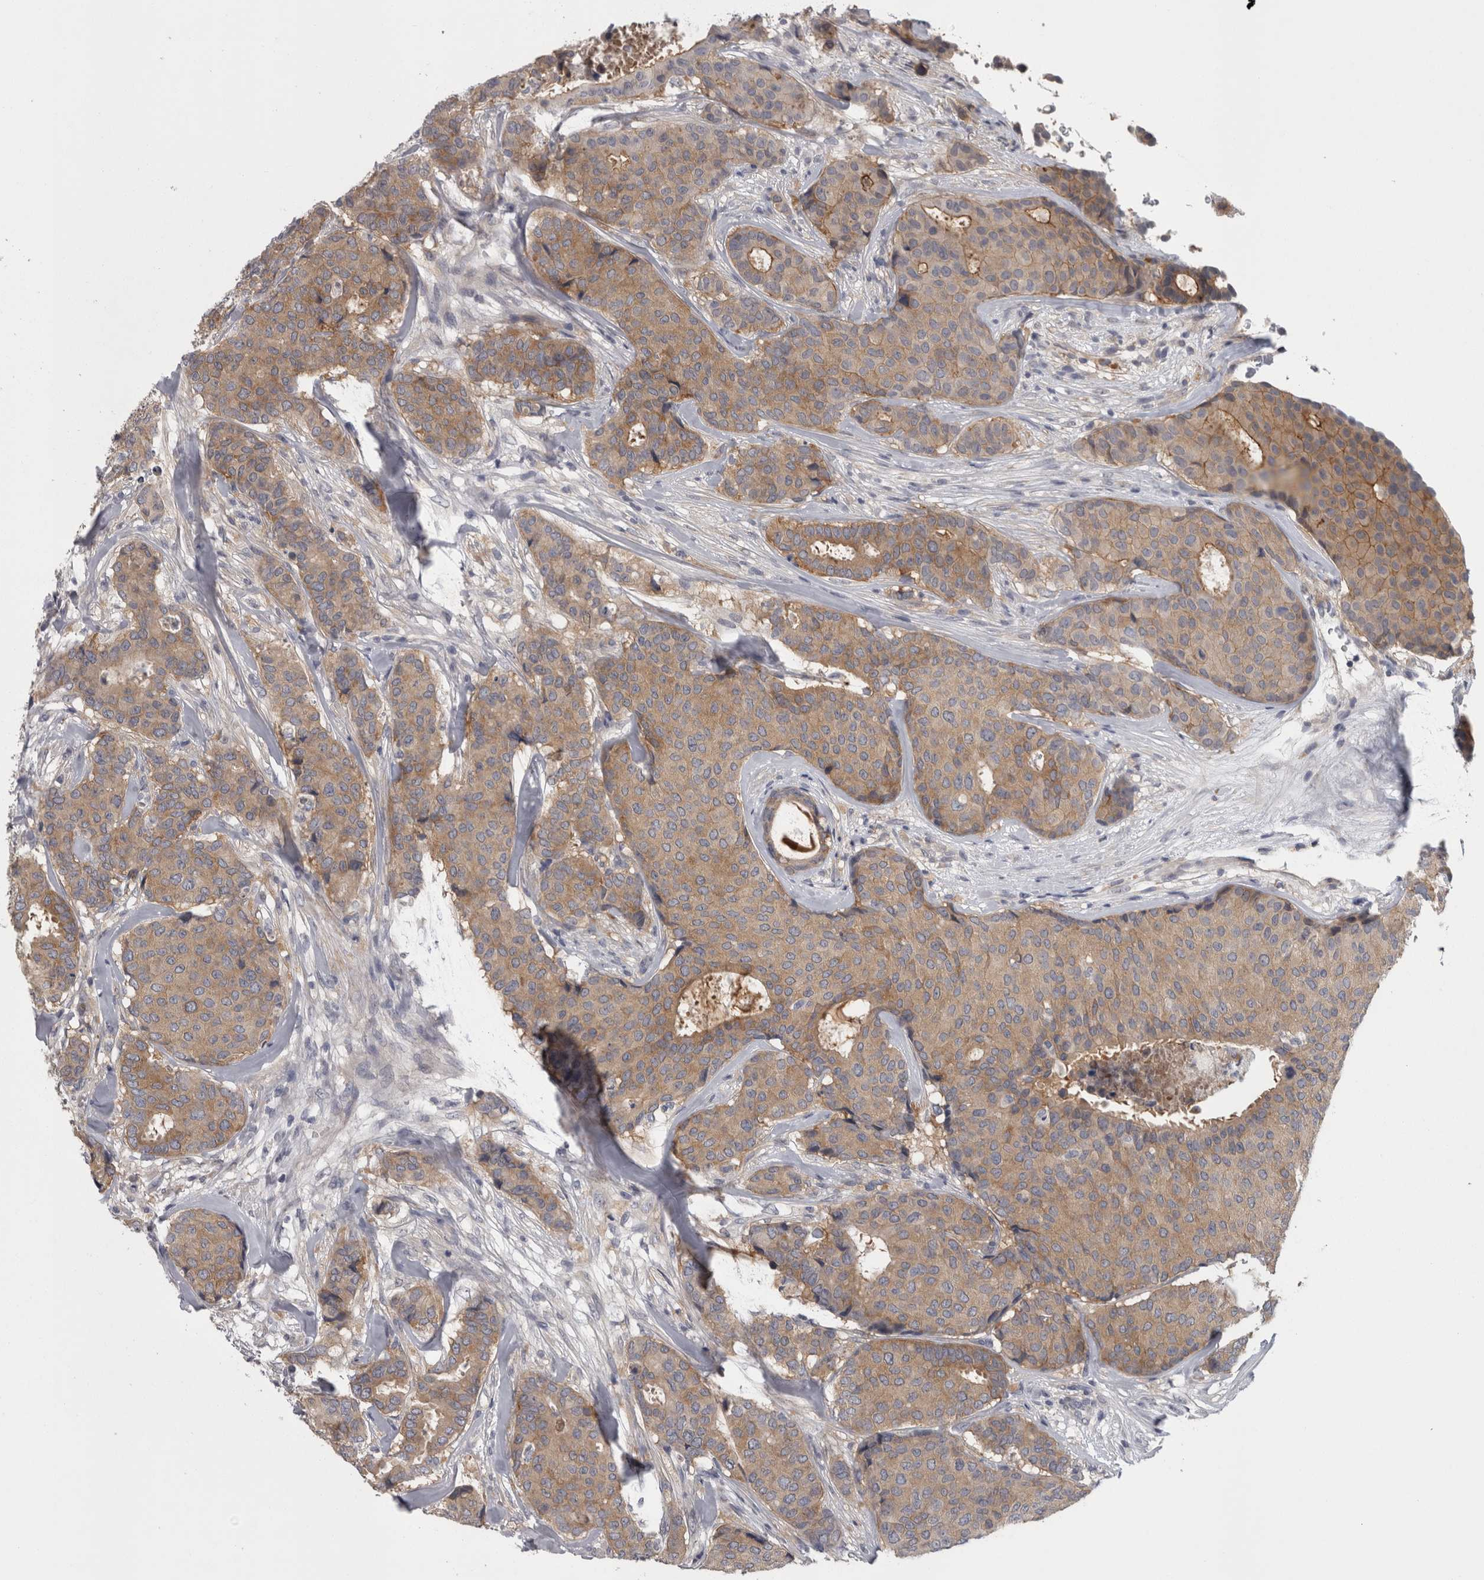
{"staining": {"intensity": "moderate", "quantity": ">75%", "location": "cytoplasmic/membranous"}, "tissue": "breast cancer", "cell_type": "Tumor cells", "image_type": "cancer", "snomed": [{"axis": "morphology", "description": "Duct carcinoma"}, {"axis": "topography", "description": "Breast"}], "caption": "IHC micrograph of human breast infiltrating ductal carcinoma stained for a protein (brown), which demonstrates medium levels of moderate cytoplasmic/membranous positivity in about >75% of tumor cells.", "gene": "PRKCI", "patient": {"sex": "female", "age": 75}}